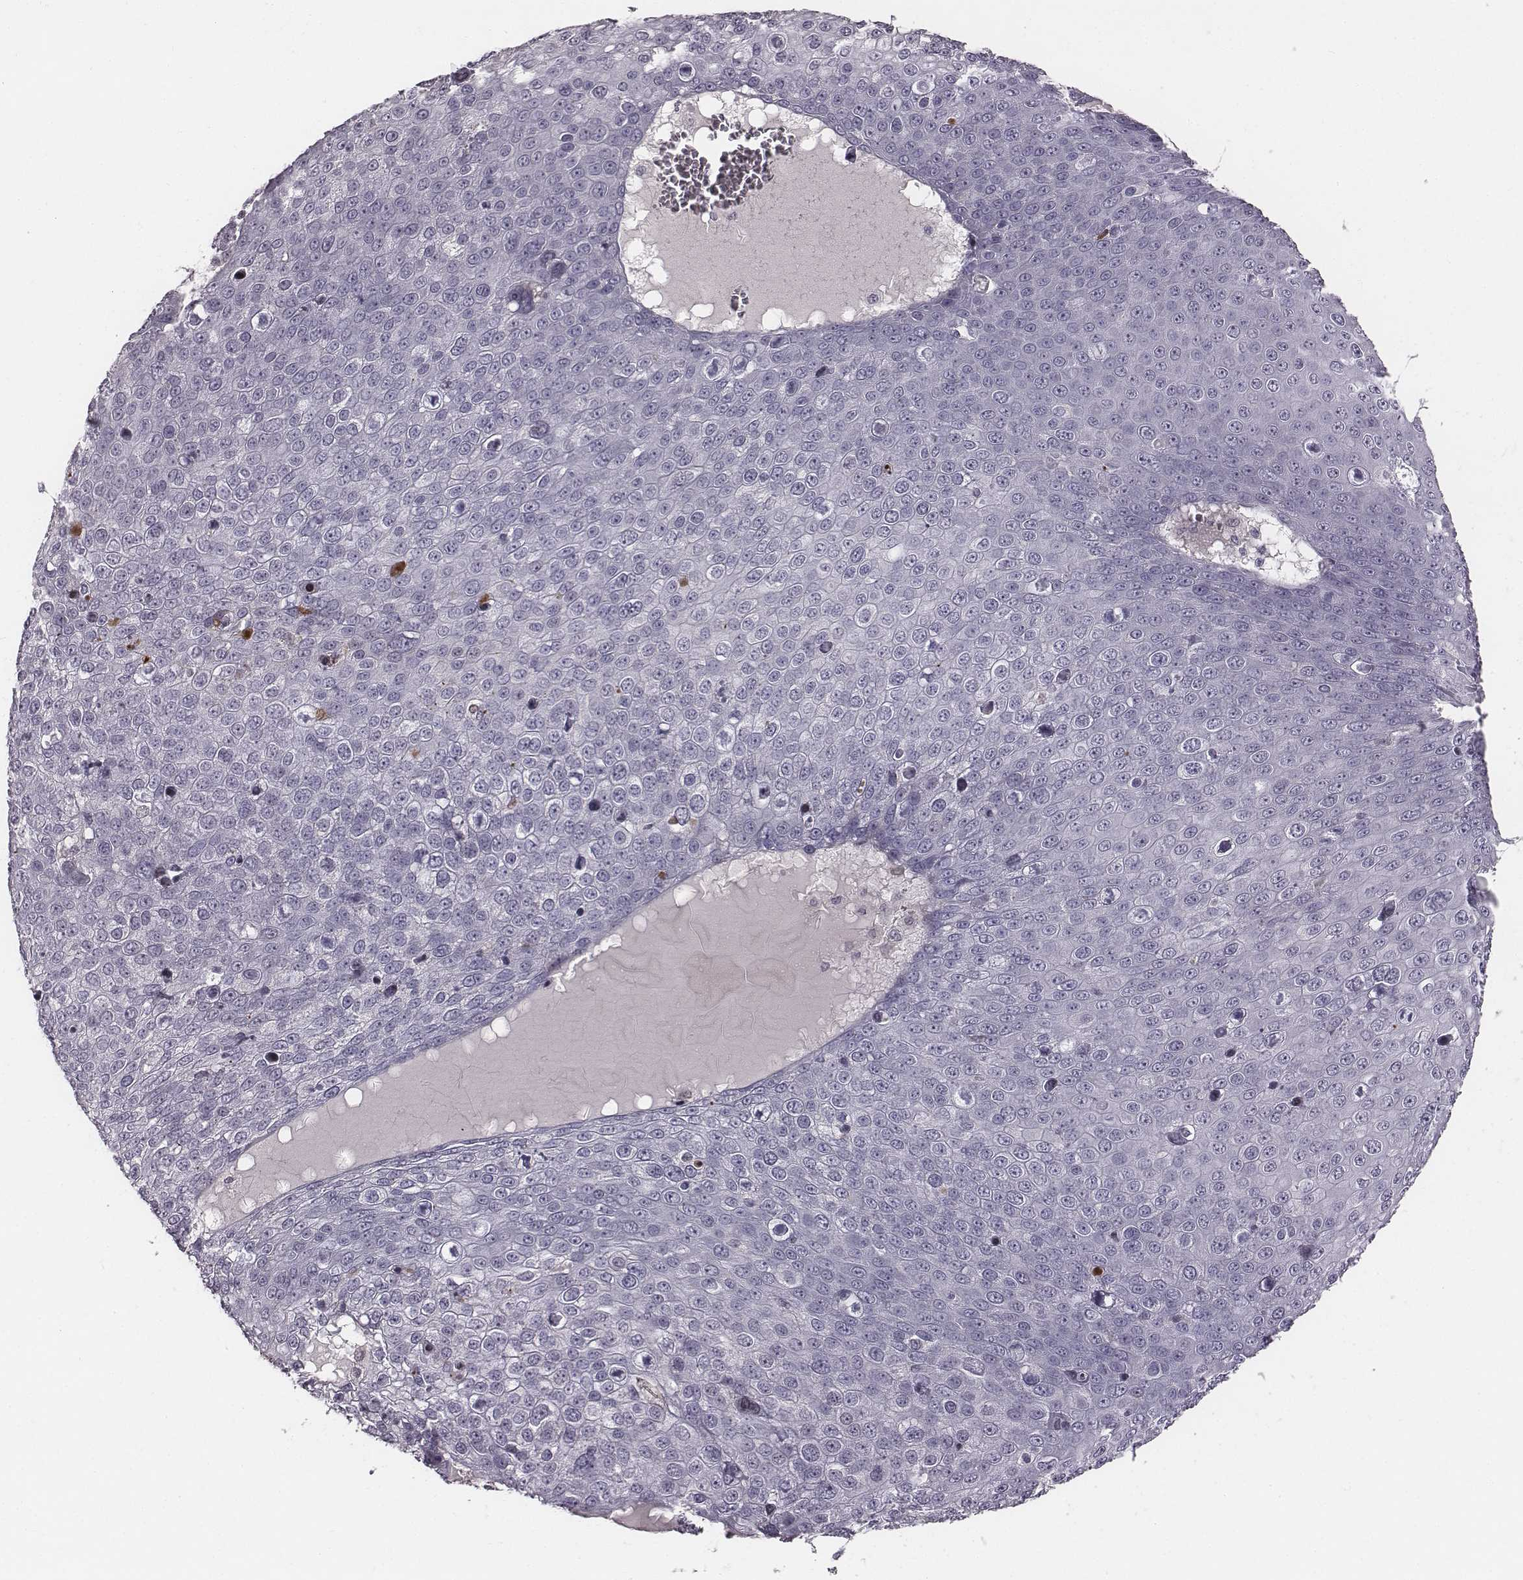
{"staining": {"intensity": "negative", "quantity": "none", "location": "none"}, "tissue": "skin cancer", "cell_type": "Tumor cells", "image_type": "cancer", "snomed": [{"axis": "morphology", "description": "Squamous cell carcinoma, NOS"}, {"axis": "topography", "description": "Skin"}], "caption": "High magnification brightfield microscopy of skin cancer stained with DAB (3,3'-diaminobenzidine) (brown) and counterstained with hematoxylin (blue): tumor cells show no significant positivity. (DAB IHC, high magnification).", "gene": "NDC1", "patient": {"sex": "male", "age": 71}}